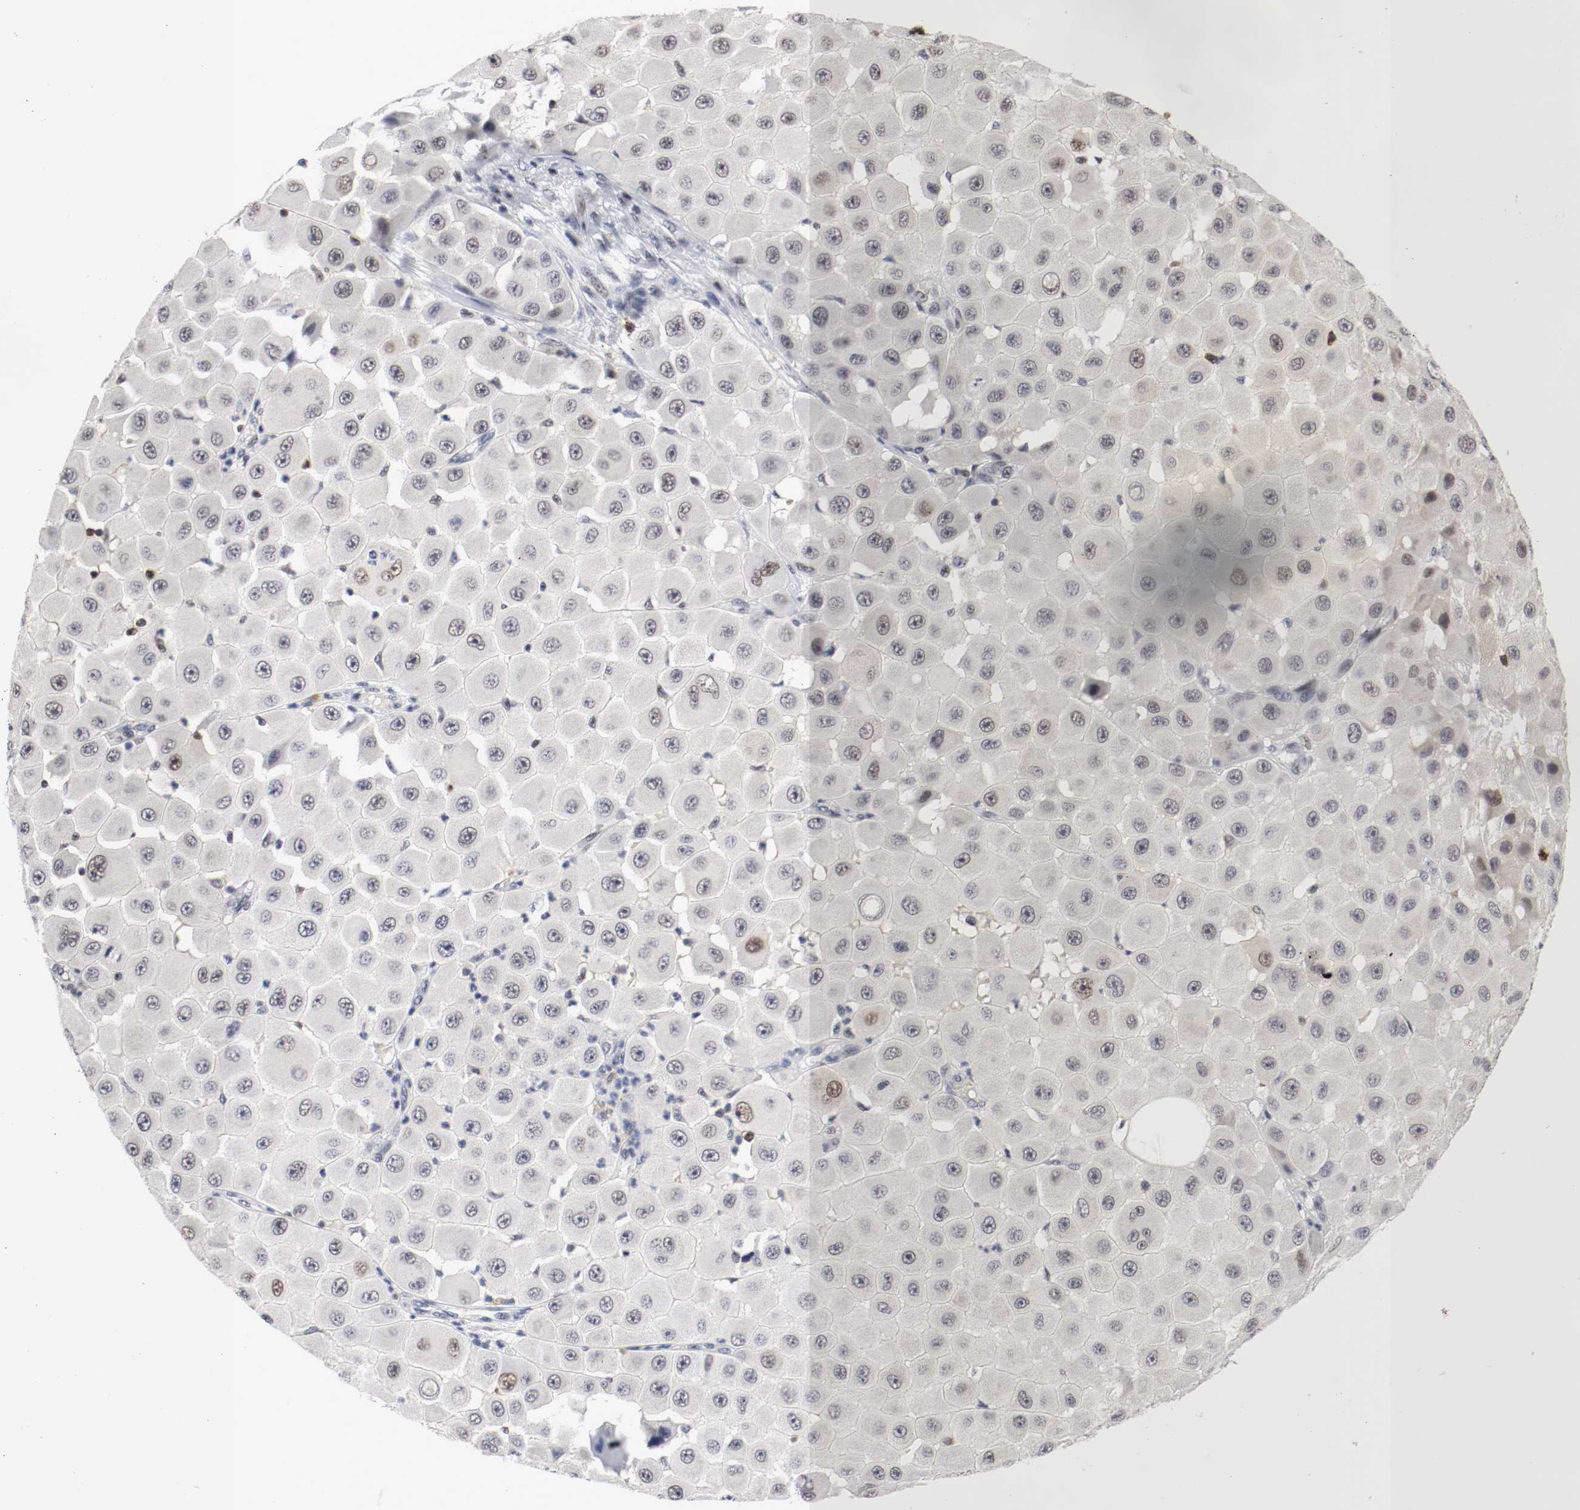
{"staining": {"intensity": "negative", "quantity": "none", "location": "none"}, "tissue": "melanoma", "cell_type": "Tumor cells", "image_type": "cancer", "snomed": [{"axis": "morphology", "description": "Malignant melanoma, NOS"}, {"axis": "topography", "description": "Skin"}], "caption": "Tumor cells are negative for brown protein staining in malignant melanoma. (Stains: DAB (3,3'-diaminobenzidine) IHC with hematoxylin counter stain, Microscopy: brightfield microscopy at high magnification).", "gene": "JUND", "patient": {"sex": "female", "age": 81}}